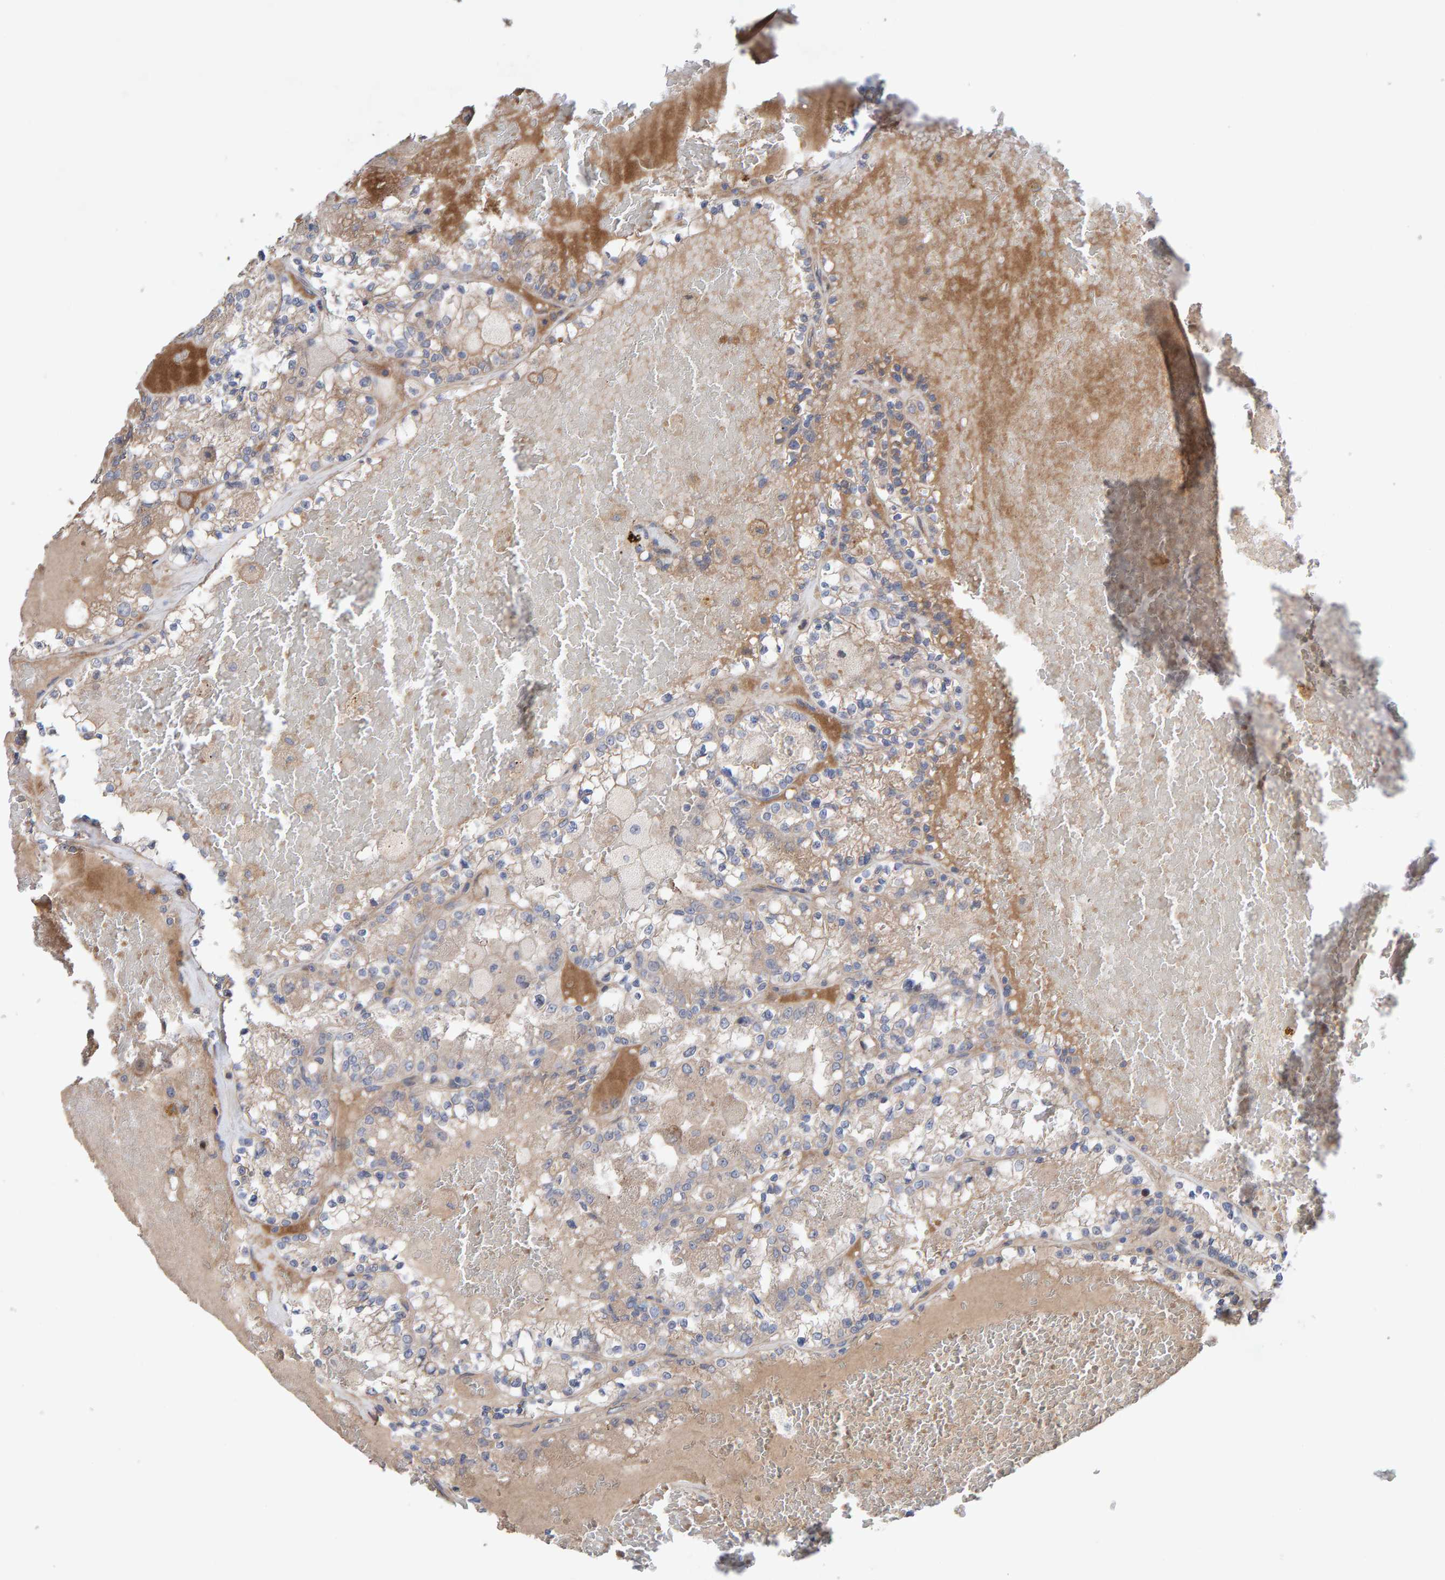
{"staining": {"intensity": "weak", "quantity": "25%-75%", "location": "cytoplasmic/membranous"}, "tissue": "renal cancer", "cell_type": "Tumor cells", "image_type": "cancer", "snomed": [{"axis": "morphology", "description": "Adenocarcinoma, NOS"}, {"axis": "topography", "description": "Kidney"}], "caption": "Tumor cells exhibit weak cytoplasmic/membranous positivity in about 25%-75% of cells in renal cancer. (IHC, brightfield microscopy, high magnification).", "gene": "LRSAM1", "patient": {"sex": "female", "age": 56}}